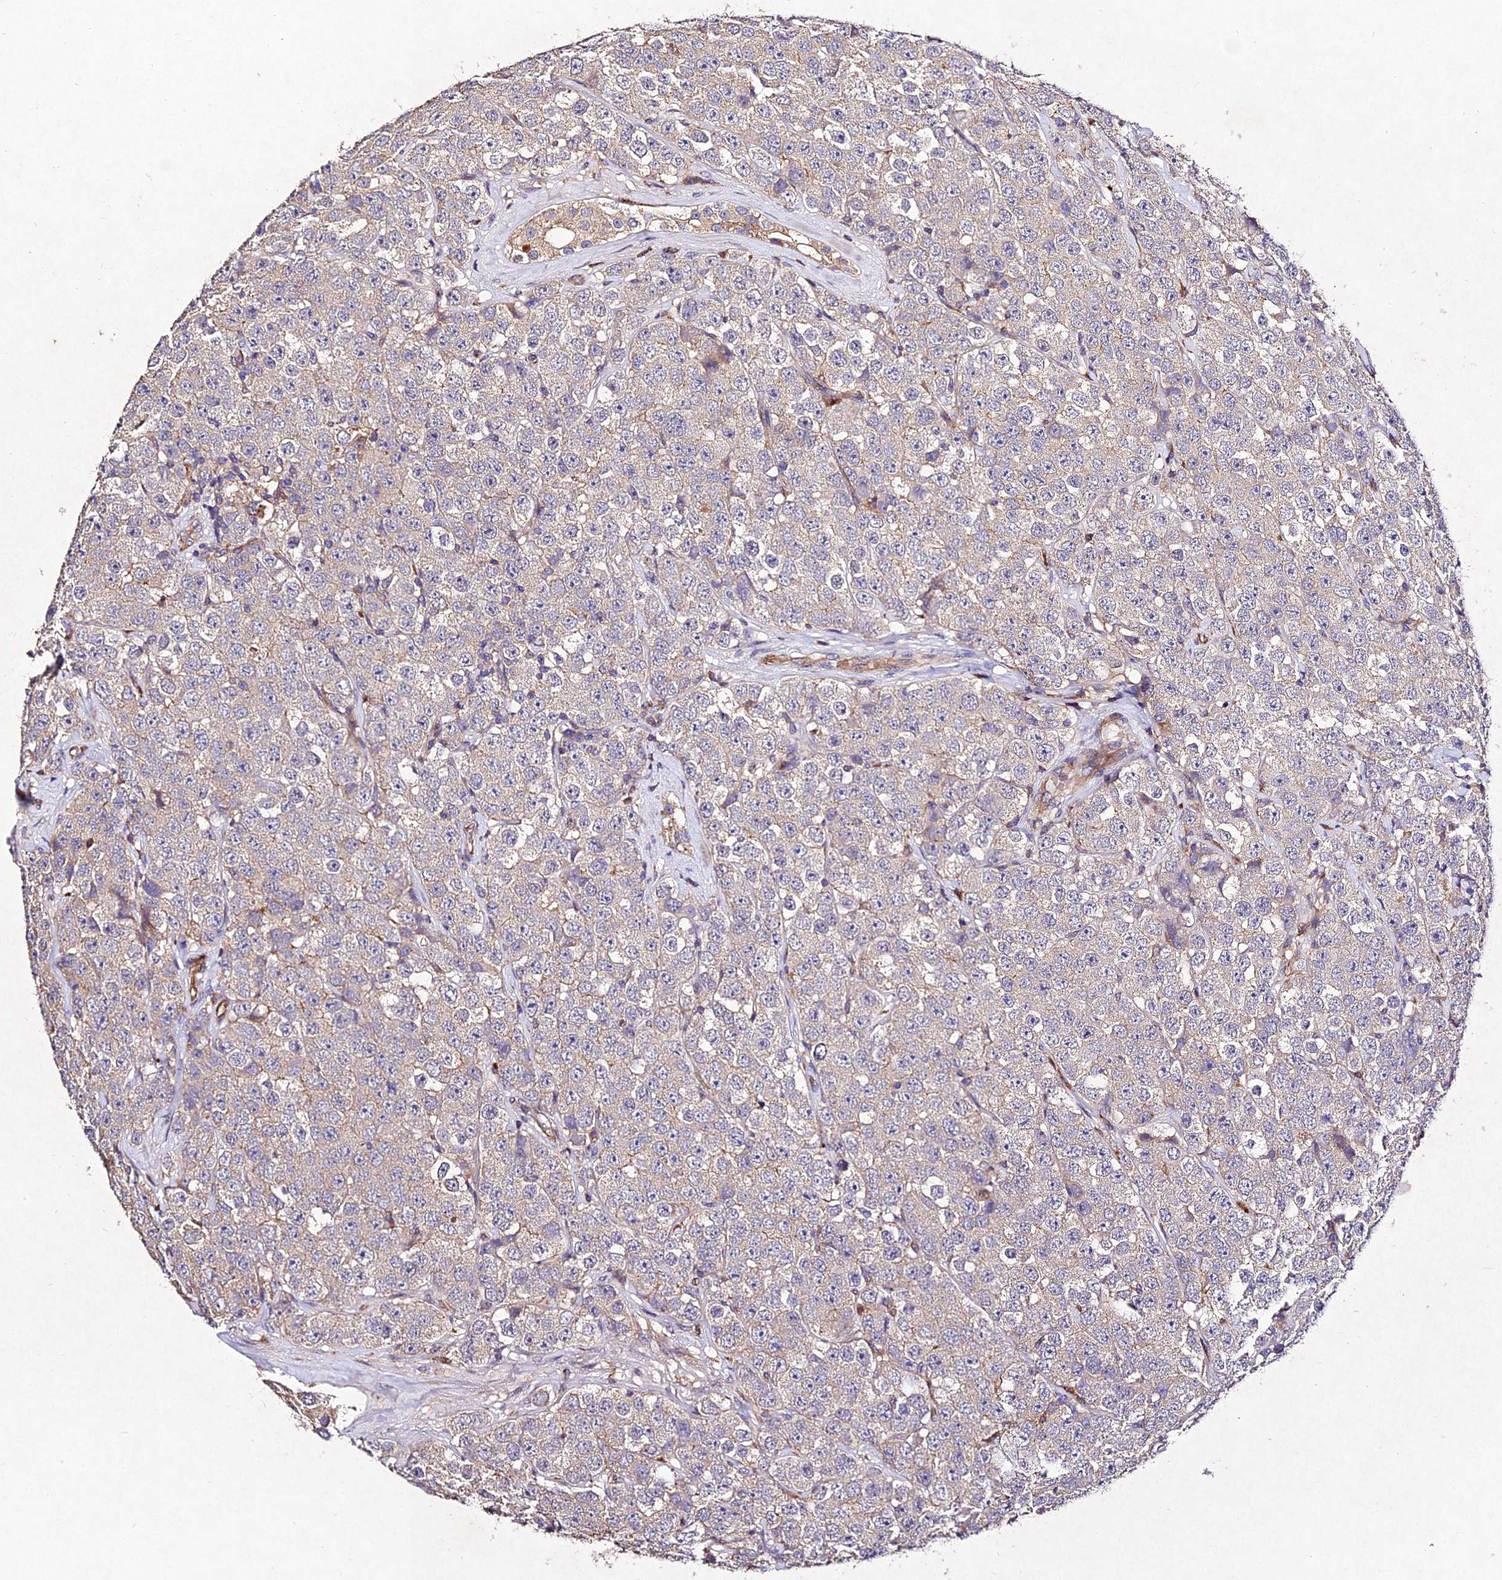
{"staining": {"intensity": "weak", "quantity": "<25%", "location": "cytoplasmic/membranous"}, "tissue": "testis cancer", "cell_type": "Tumor cells", "image_type": "cancer", "snomed": [{"axis": "morphology", "description": "Seminoma, NOS"}, {"axis": "topography", "description": "Testis"}], "caption": "This is an immunohistochemistry (IHC) micrograph of testis cancer (seminoma). There is no positivity in tumor cells.", "gene": "AP3M2", "patient": {"sex": "male", "age": 28}}